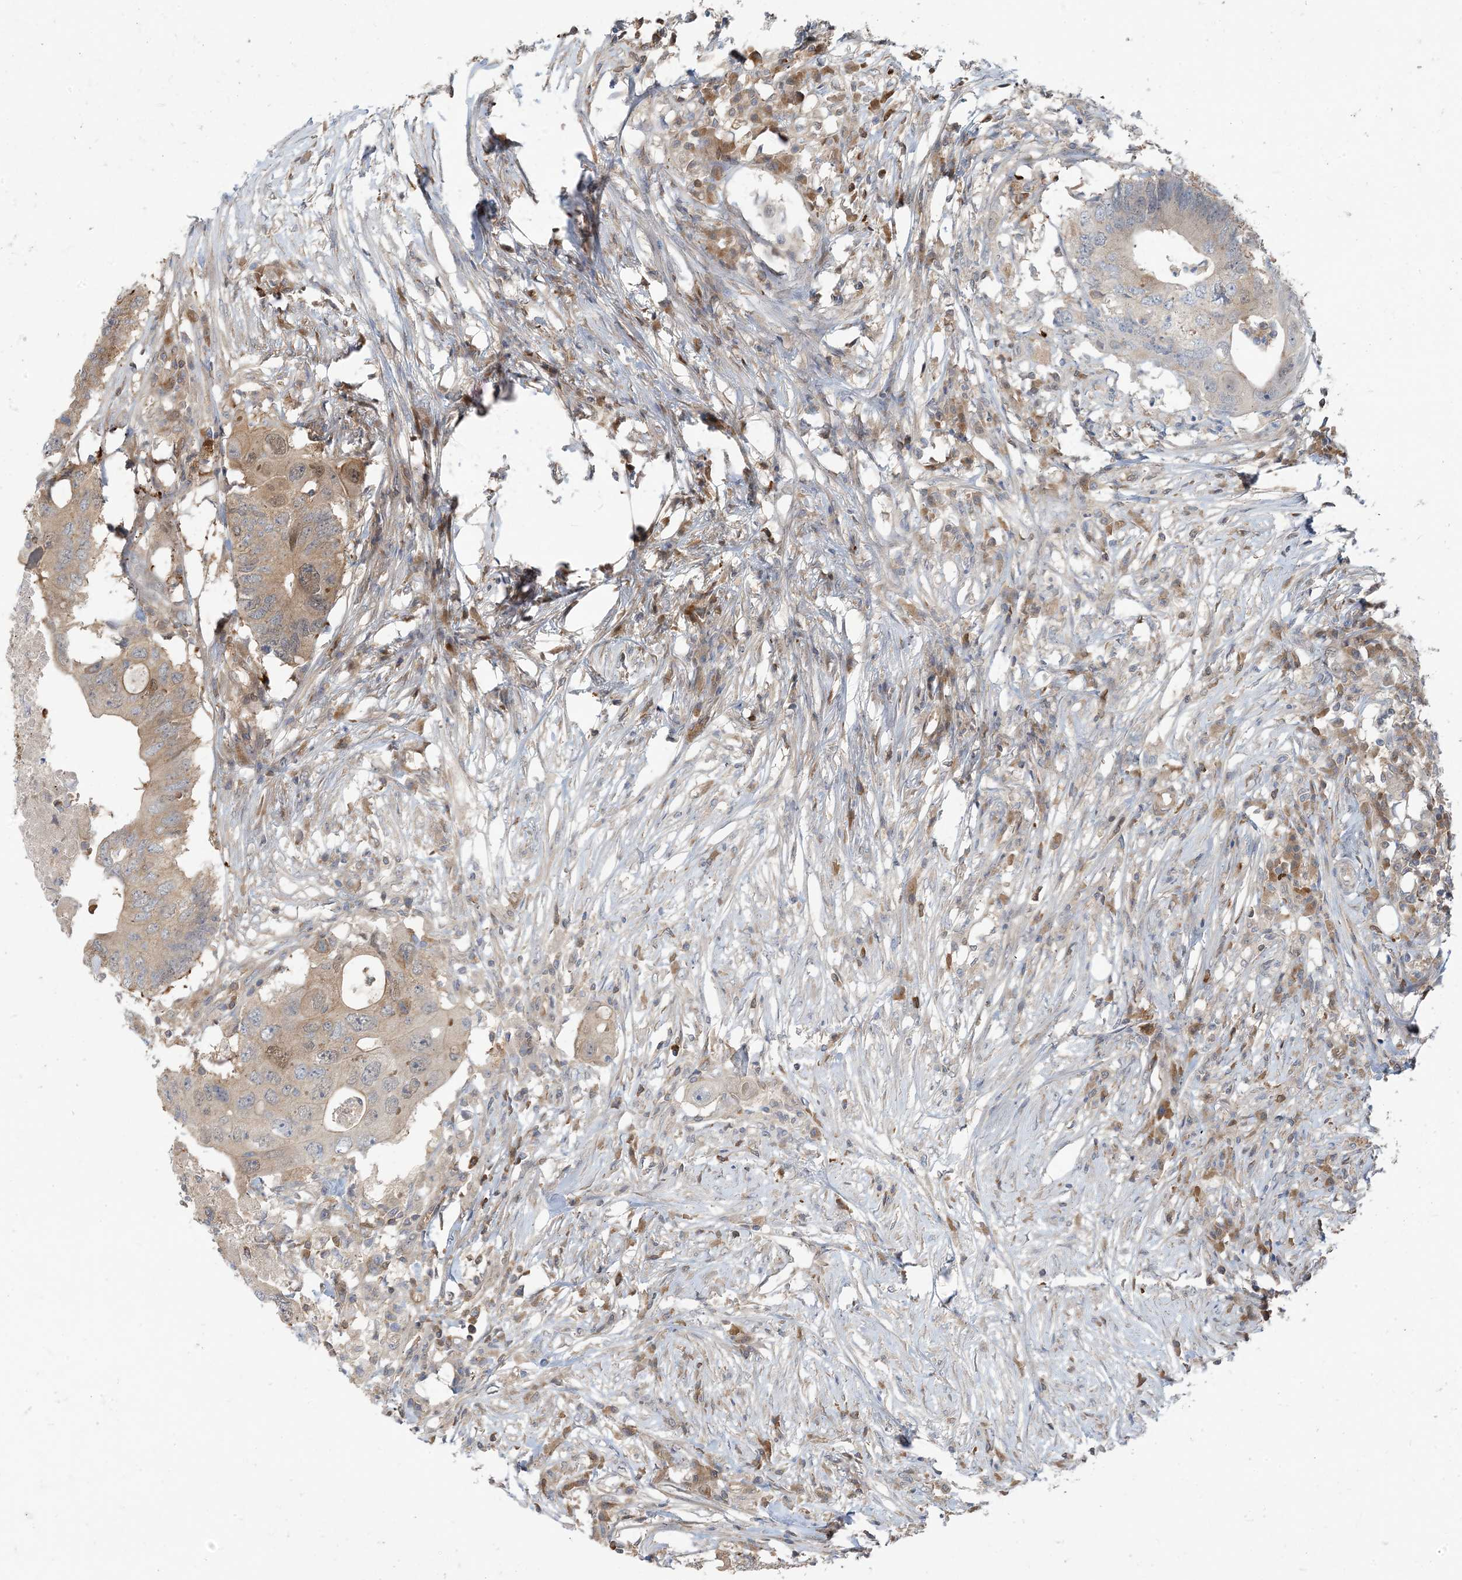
{"staining": {"intensity": "moderate", "quantity": "25%-75%", "location": "cytoplasmic/membranous"}, "tissue": "colorectal cancer", "cell_type": "Tumor cells", "image_type": "cancer", "snomed": [{"axis": "morphology", "description": "Adenocarcinoma, NOS"}, {"axis": "topography", "description": "Colon"}], "caption": "IHC micrograph of neoplastic tissue: colorectal cancer (adenocarcinoma) stained using immunohistochemistry (IHC) exhibits medium levels of moderate protein expression localized specifically in the cytoplasmic/membranous of tumor cells, appearing as a cytoplasmic/membranous brown color.", "gene": "ZC3H12A", "patient": {"sex": "male", "age": 71}}